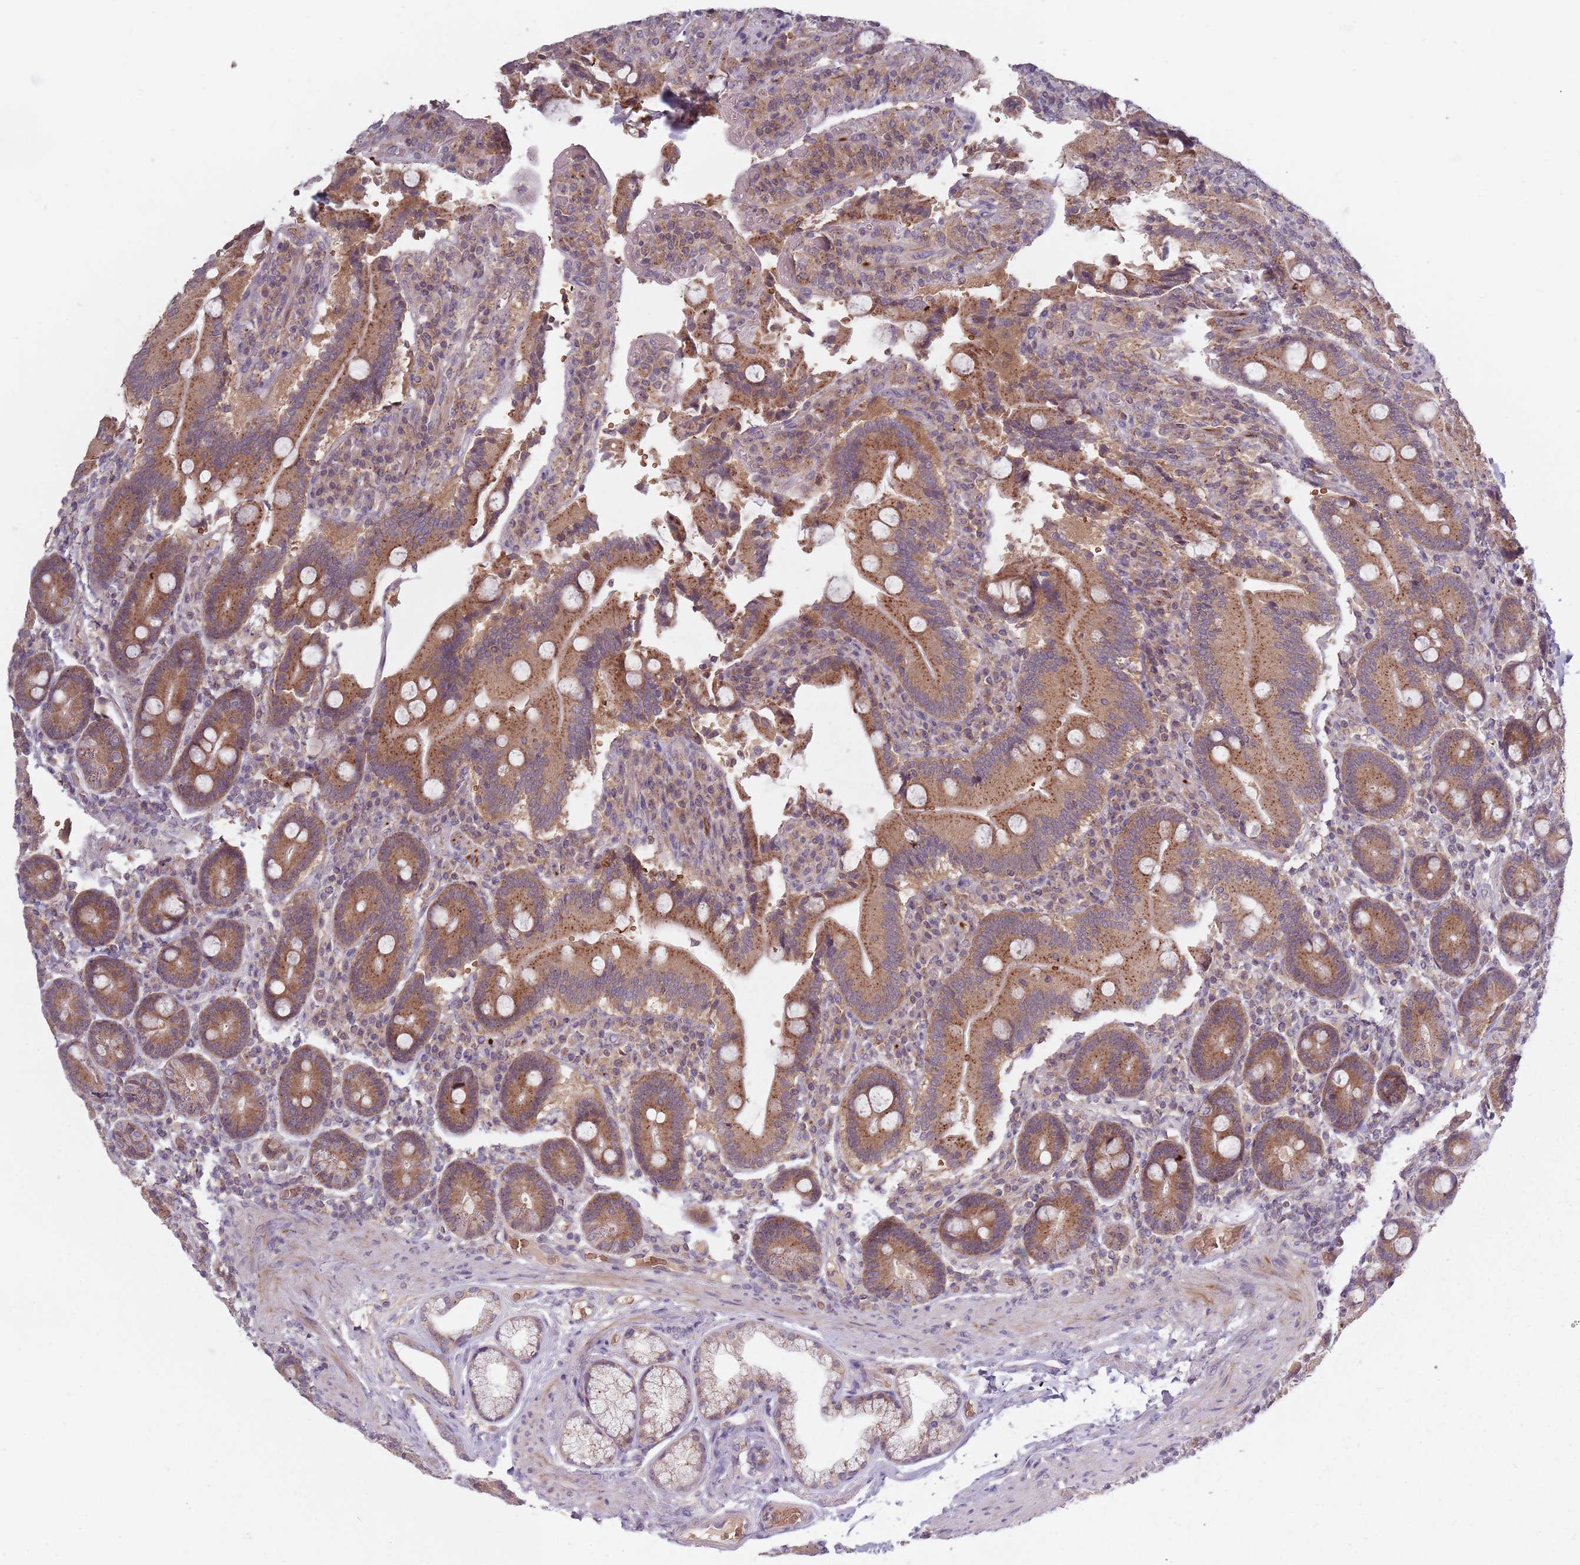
{"staining": {"intensity": "moderate", "quantity": ">75%", "location": "cytoplasmic/membranous"}, "tissue": "duodenum", "cell_type": "Glandular cells", "image_type": "normal", "snomed": [{"axis": "morphology", "description": "Normal tissue, NOS"}, {"axis": "topography", "description": "Duodenum"}], "caption": "IHC photomicrograph of benign duodenum stained for a protein (brown), which reveals medium levels of moderate cytoplasmic/membranous positivity in about >75% of glandular cells.", "gene": "ASB13", "patient": {"sex": "female", "age": 62}}